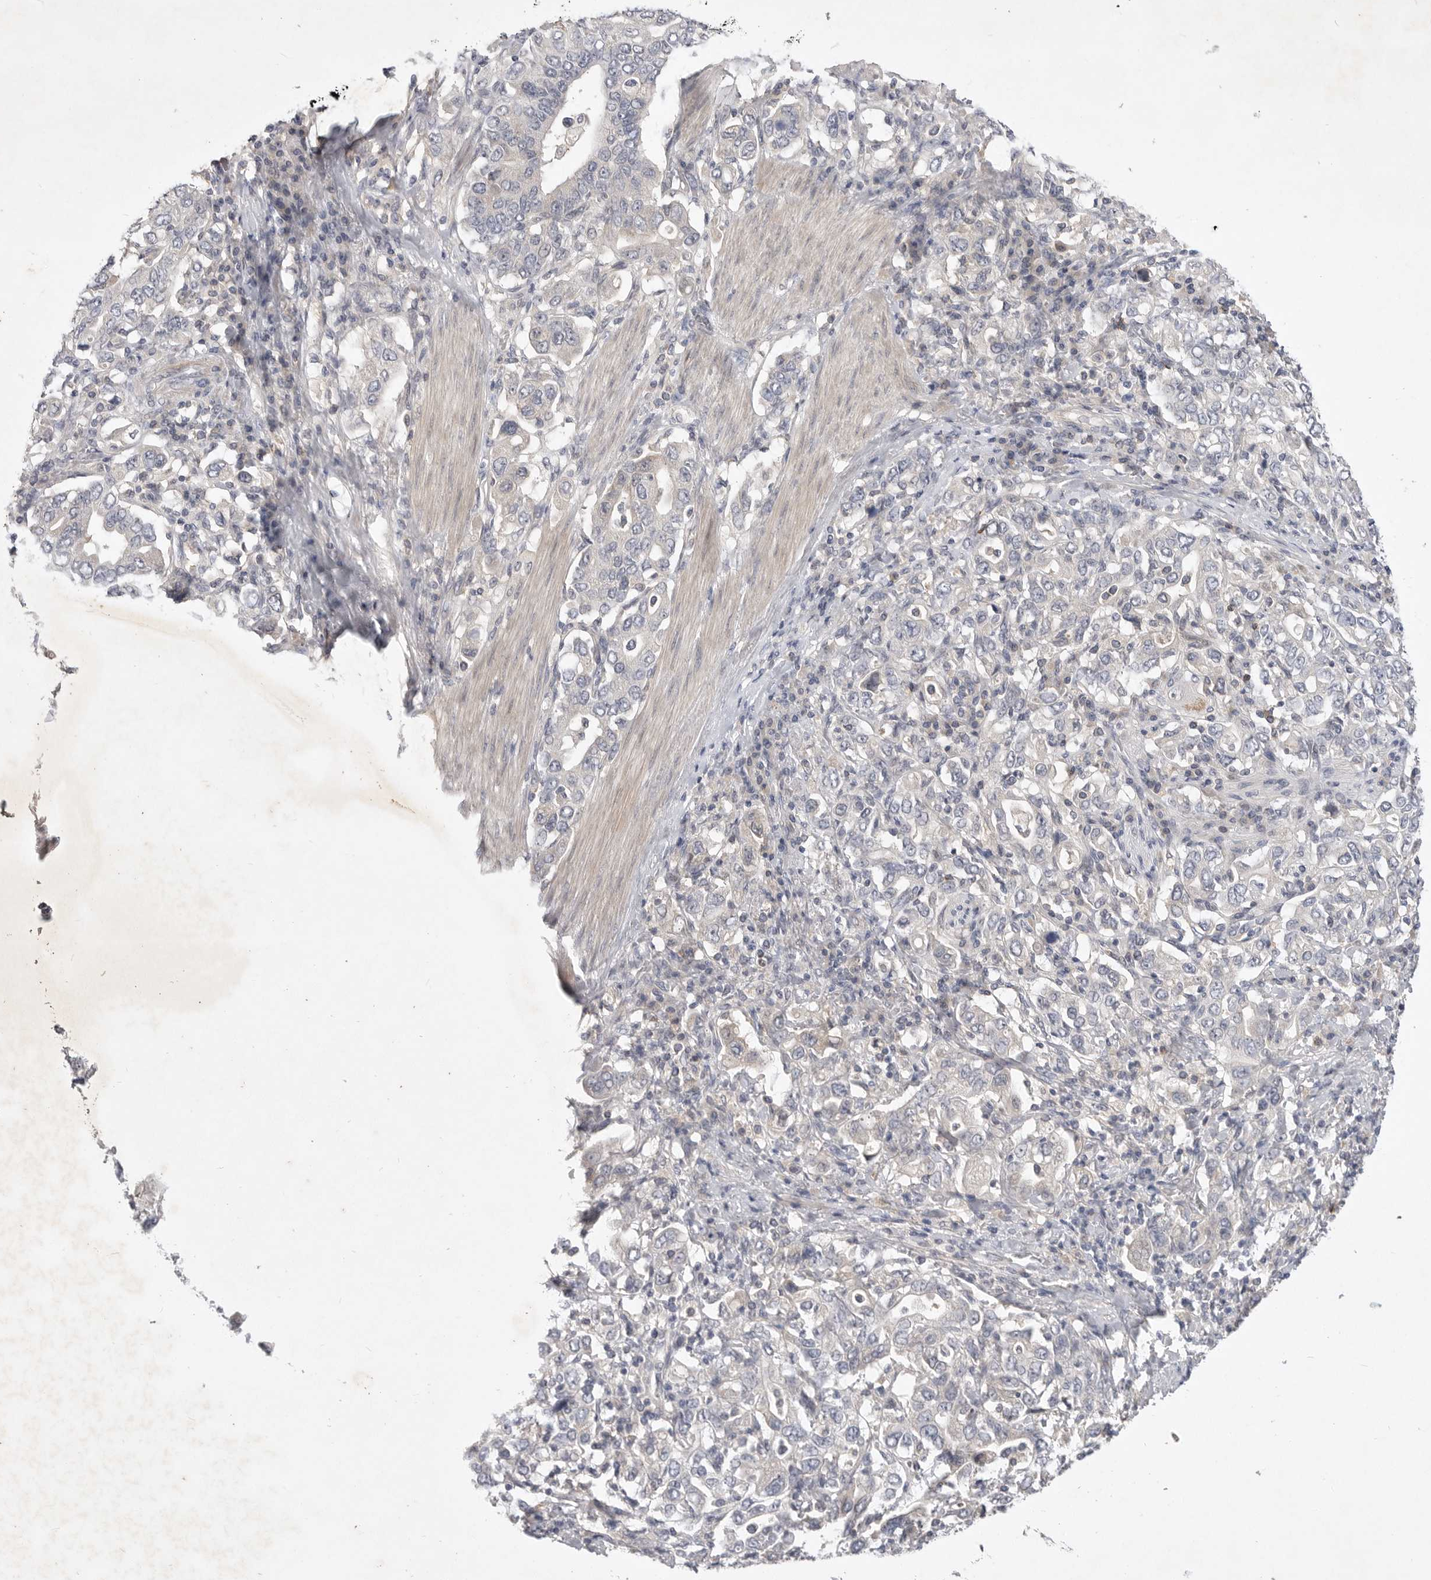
{"staining": {"intensity": "negative", "quantity": "none", "location": "none"}, "tissue": "stomach cancer", "cell_type": "Tumor cells", "image_type": "cancer", "snomed": [{"axis": "morphology", "description": "Adenocarcinoma, NOS"}, {"axis": "topography", "description": "Stomach, upper"}], "caption": "DAB immunohistochemical staining of human stomach cancer (adenocarcinoma) shows no significant positivity in tumor cells. (DAB immunohistochemistry (IHC) with hematoxylin counter stain).", "gene": "ITGAD", "patient": {"sex": "male", "age": 62}}